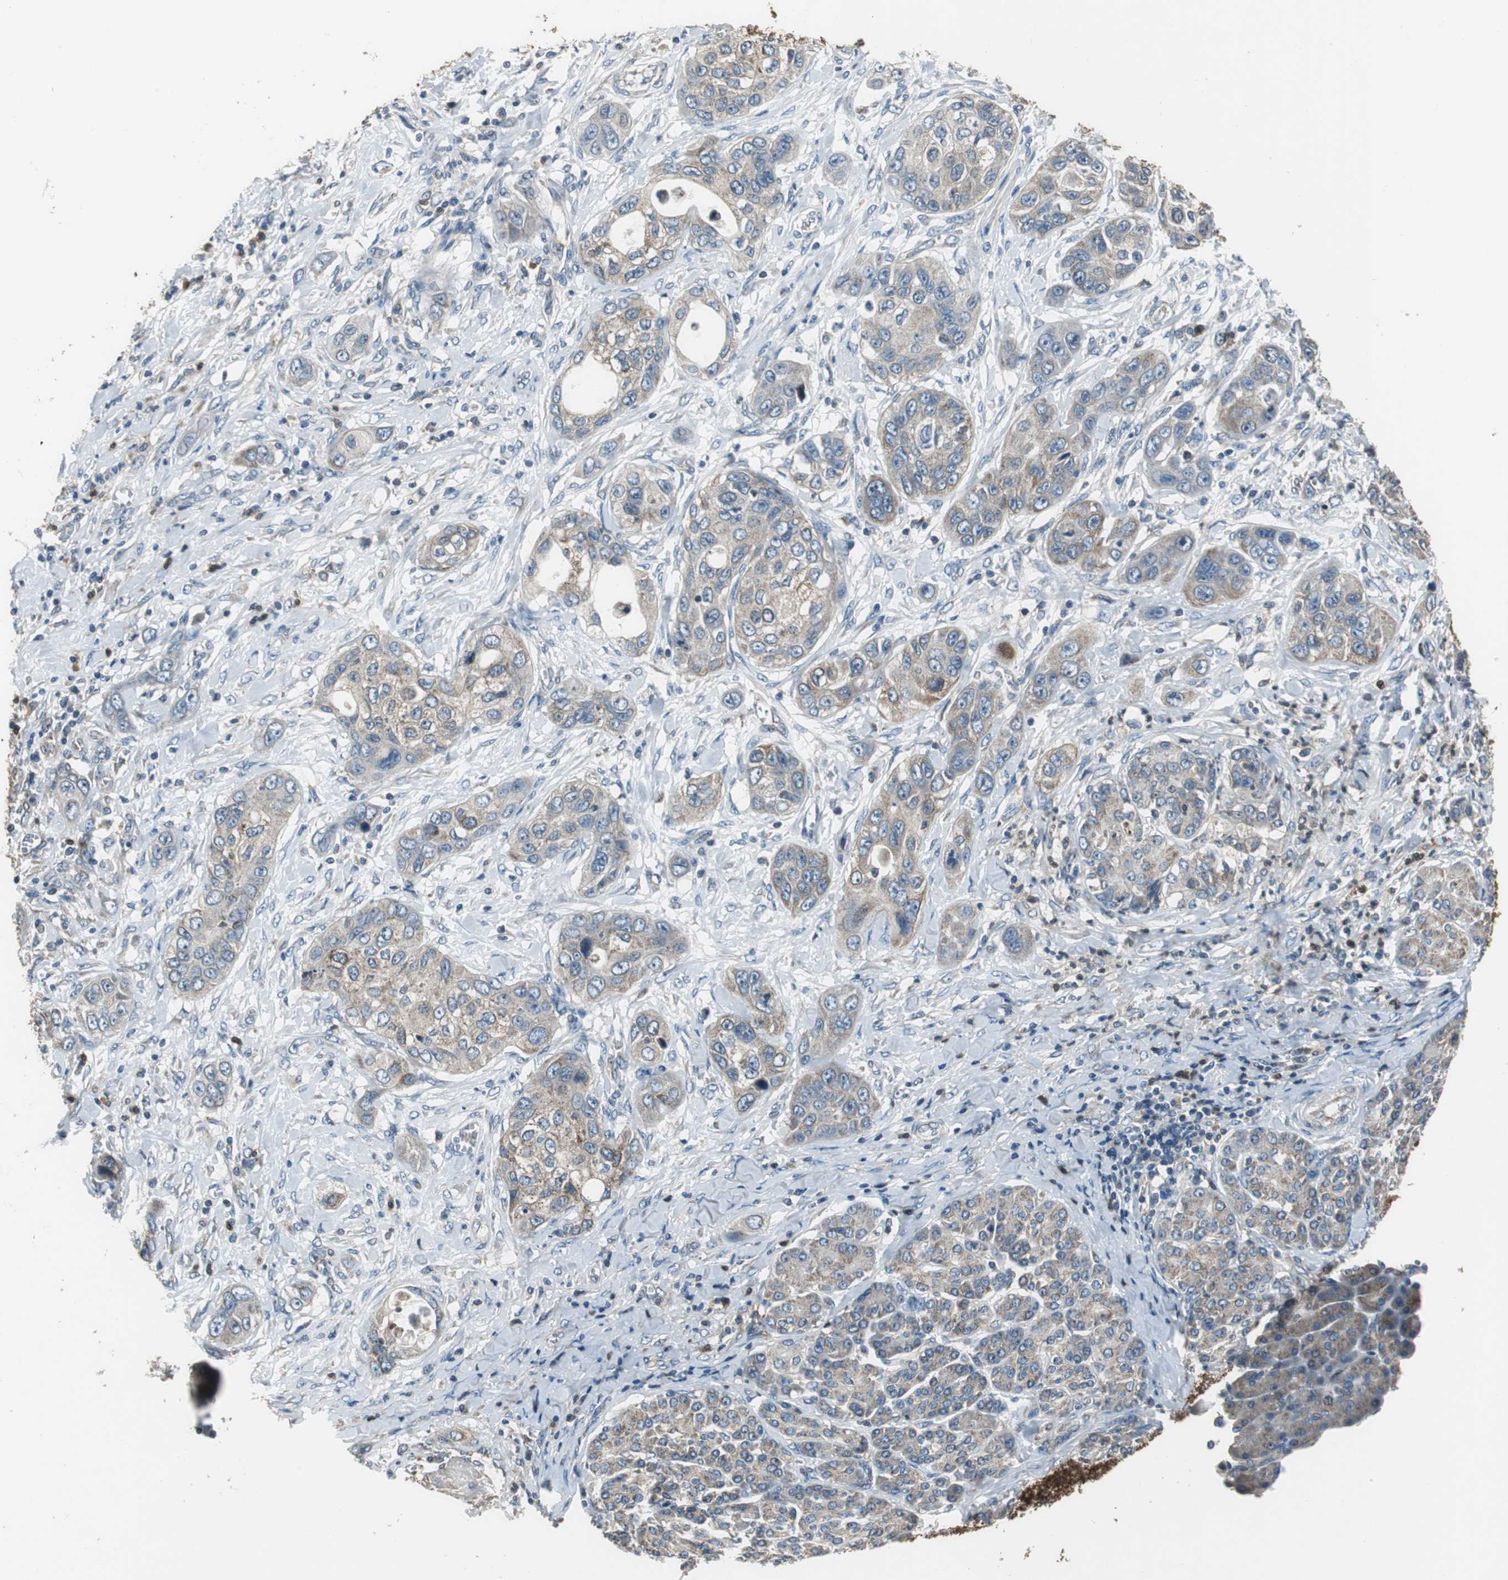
{"staining": {"intensity": "moderate", "quantity": ">75%", "location": "cytoplasmic/membranous"}, "tissue": "pancreatic cancer", "cell_type": "Tumor cells", "image_type": "cancer", "snomed": [{"axis": "morphology", "description": "Adenocarcinoma, NOS"}, {"axis": "topography", "description": "Pancreas"}], "caption": "Tumor cells display moderate cytoplasmic/membranous expression in about >75% of cells in pancreatic adenocarcinoma. (DAB (3,3'-diaminobenzidine) = brown stain, brightfield microscopy at high magnification).", "gene": "PI4KB", "patient": {"sex": "female", "age": 70}}